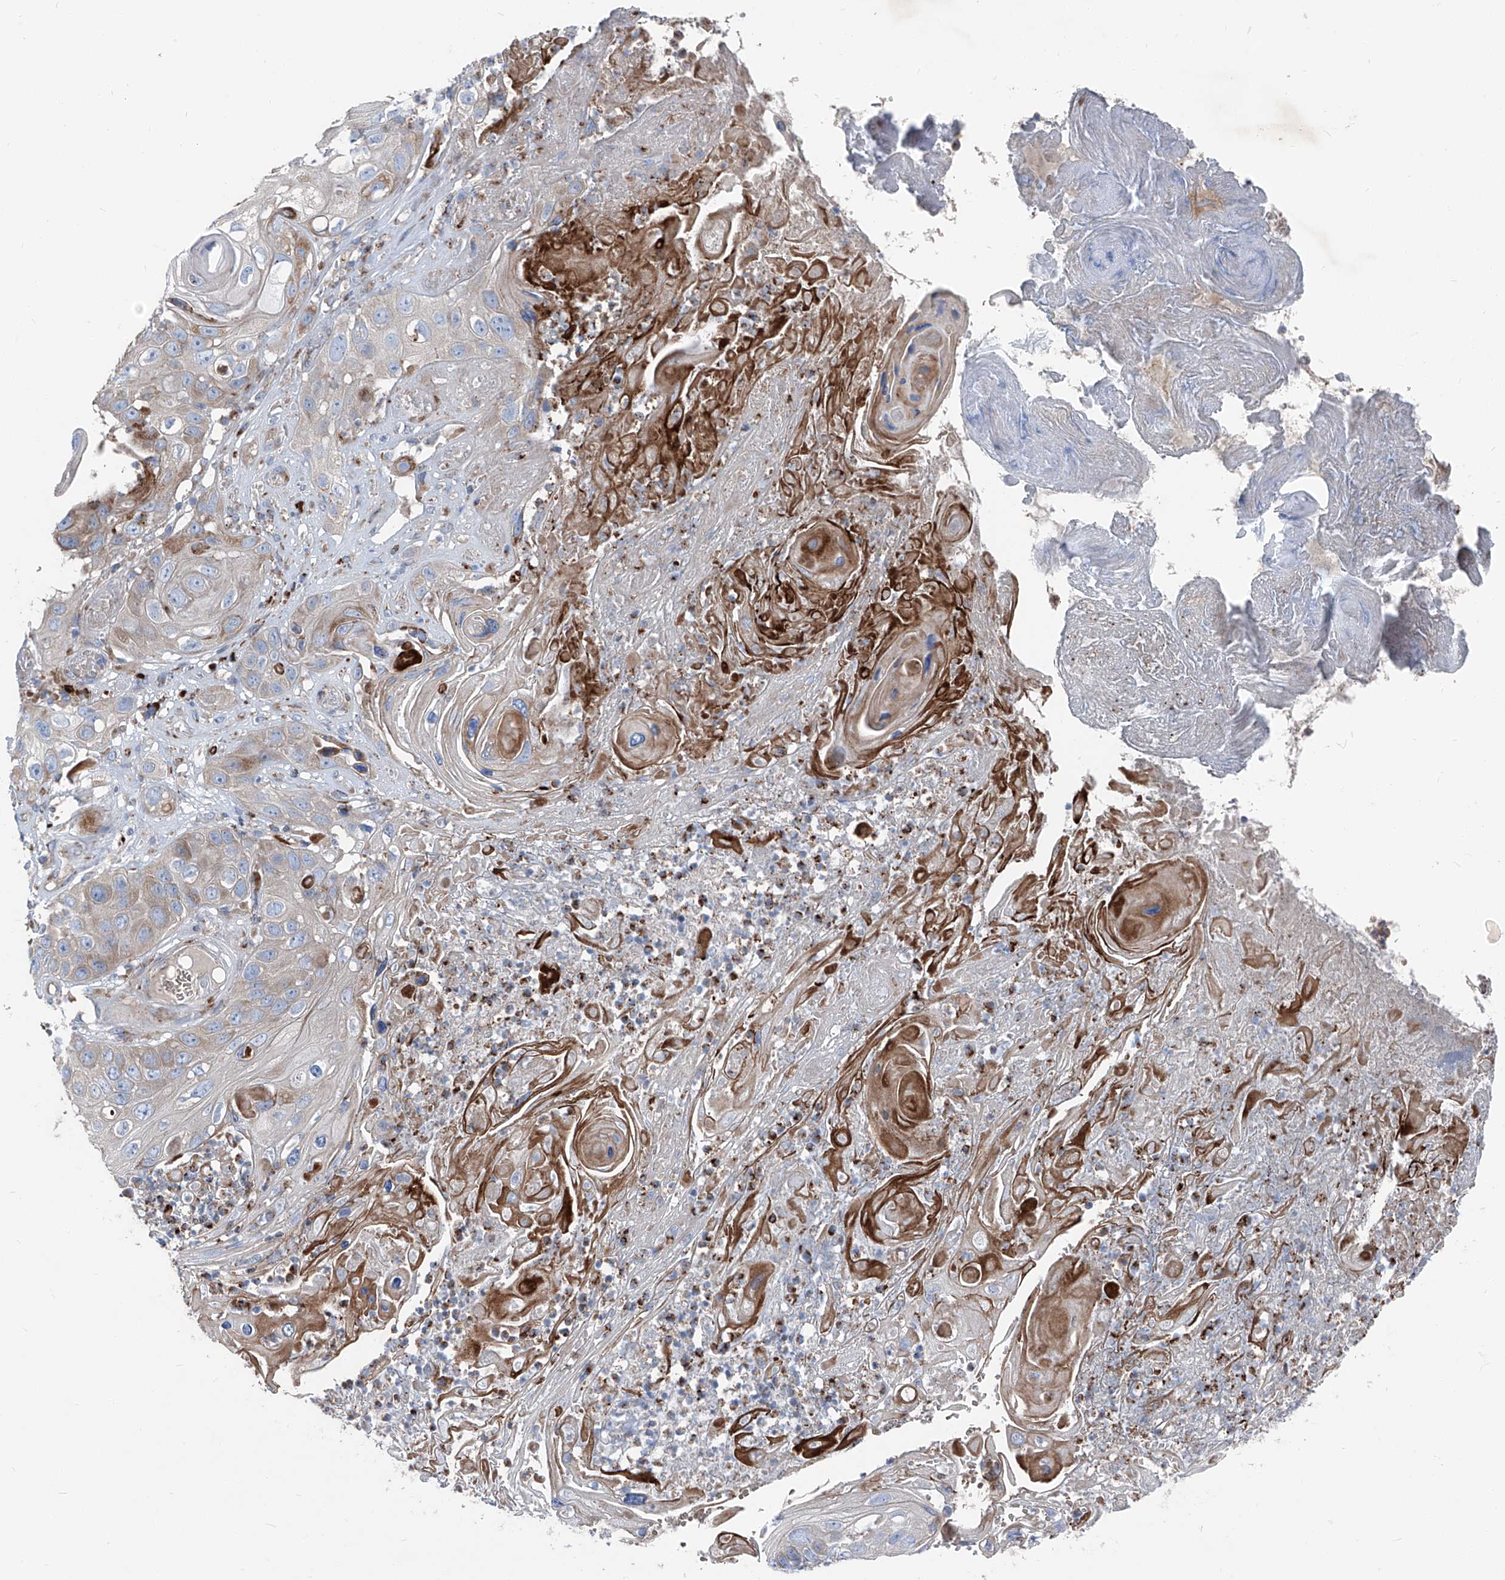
{"staining": {"intensity": "weak", "quantity": "<25%", "location": "cytoplasmic/membranous"}, "tissue": "skin cancer", "cell_type": "Tumor cells", "image_type": "cancer", "snomed": [{"axis": "morphology", "description": "Squamous cell carcinoma, NOS"}, {"axis": "topography", "description": "Skin"}], "caption": "High power microscopy histopathology image of an immunohistochemistry photomicrograph of skin cancer, revealing no significant expression in tumor cells. Nuclei are stained in blue.", "gene": "IFI27", "patient": {"sex": "male", "age": 55}}